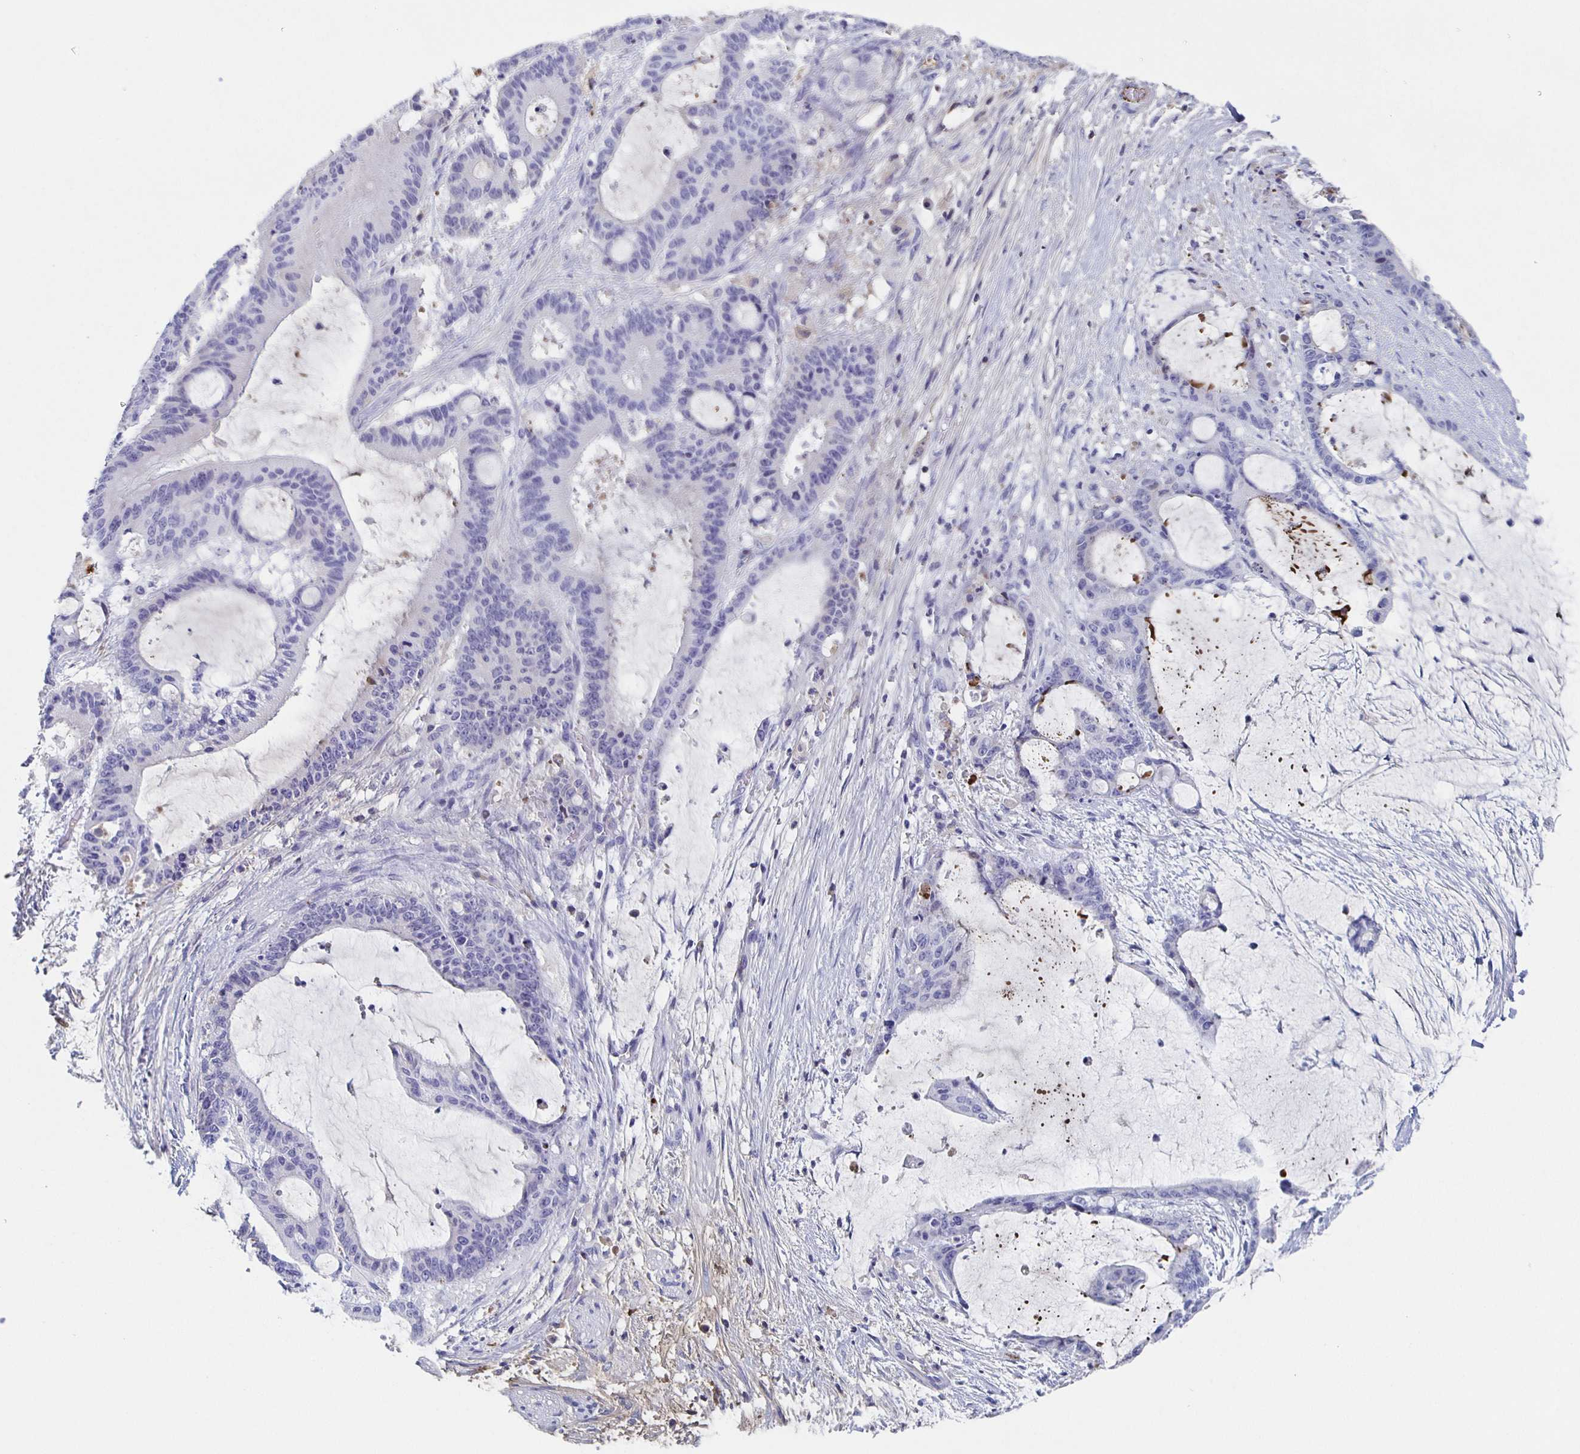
{"staining": {"intensity": "negative", "quantity": "none", "location": "none"}, "tissue": "liver cancer", "cell_type": "Tumor cells", "image_type": "cancer", "snomed": [{"axis": "morphology", "description": "Normal tissue, NOS"}, {"axis": "morphology", "description": "Cholangiocarcinoma"}, {"axis": "topography", "description": "Liver"}, {"axis": "topography", "description": "Peripheral nerve tissue"}], "caption": "Immunohistochemistry of cholangiocarcinoma (liver) displays no staining in tumor cells.", "gene": "FGA", "patient": {"sex": "female", "age": 73}}